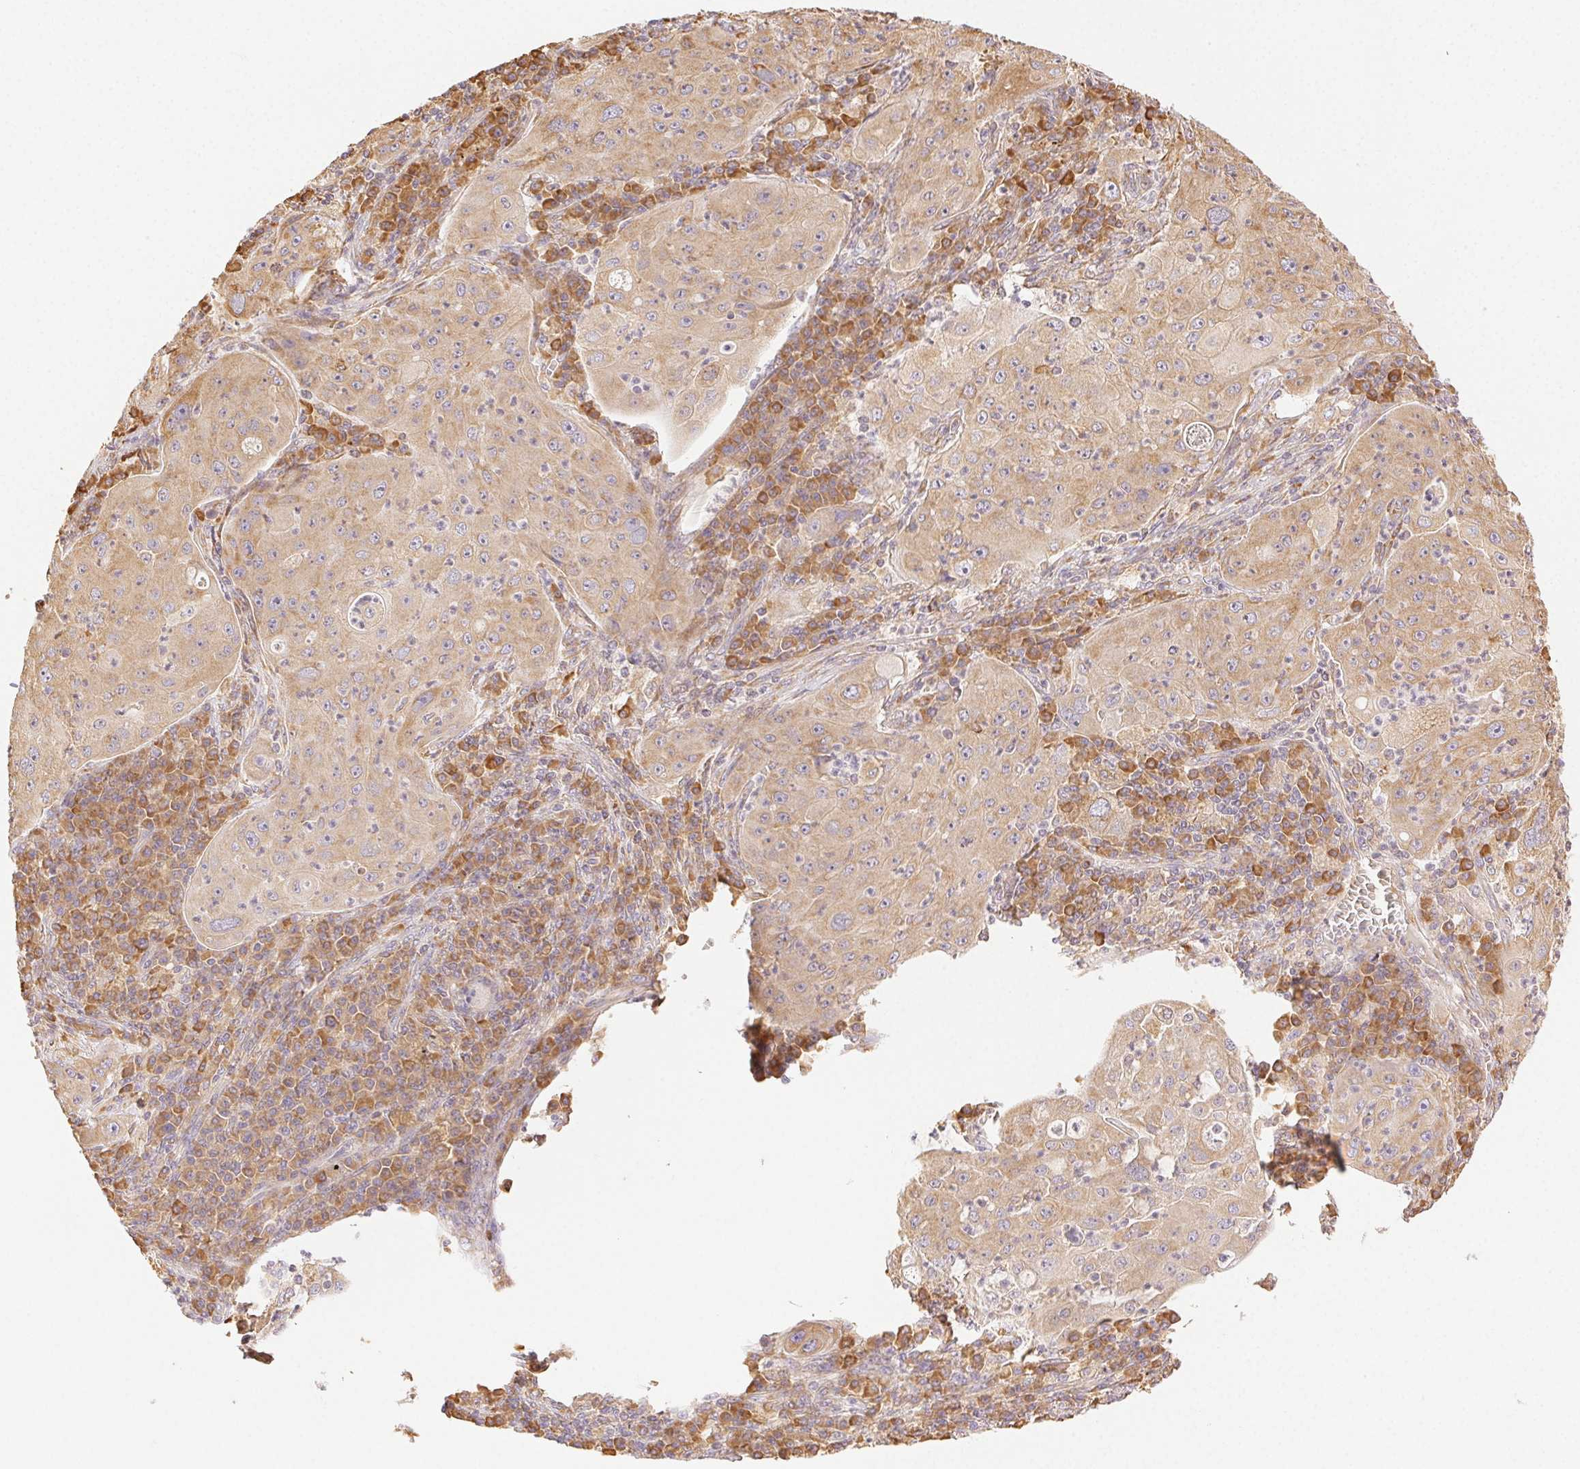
{"staining": {"intensity": "weak", "quantity": ">75%", "location": "cytoplasmic/membranous"}, "tissue": "lung cancer", "cell_type": "Tumor cells", "image_type": "cancer", "snomed": [{"axis": "morphology", "description": "Squamous cell carcinoma, NOS"}, {"axis": "topography", "description": "Lung"}], "caption": "Immunohistochemical staining of human lung squamous cell carcinoma shows low levels of weak cytoplasmic/membranous protein expression in about >75% of tumor cells. (IHC, brightfield microscopy, high magnification).", "gene": "ENTREP1", "patient": {"sex": "female", "age": 59}}